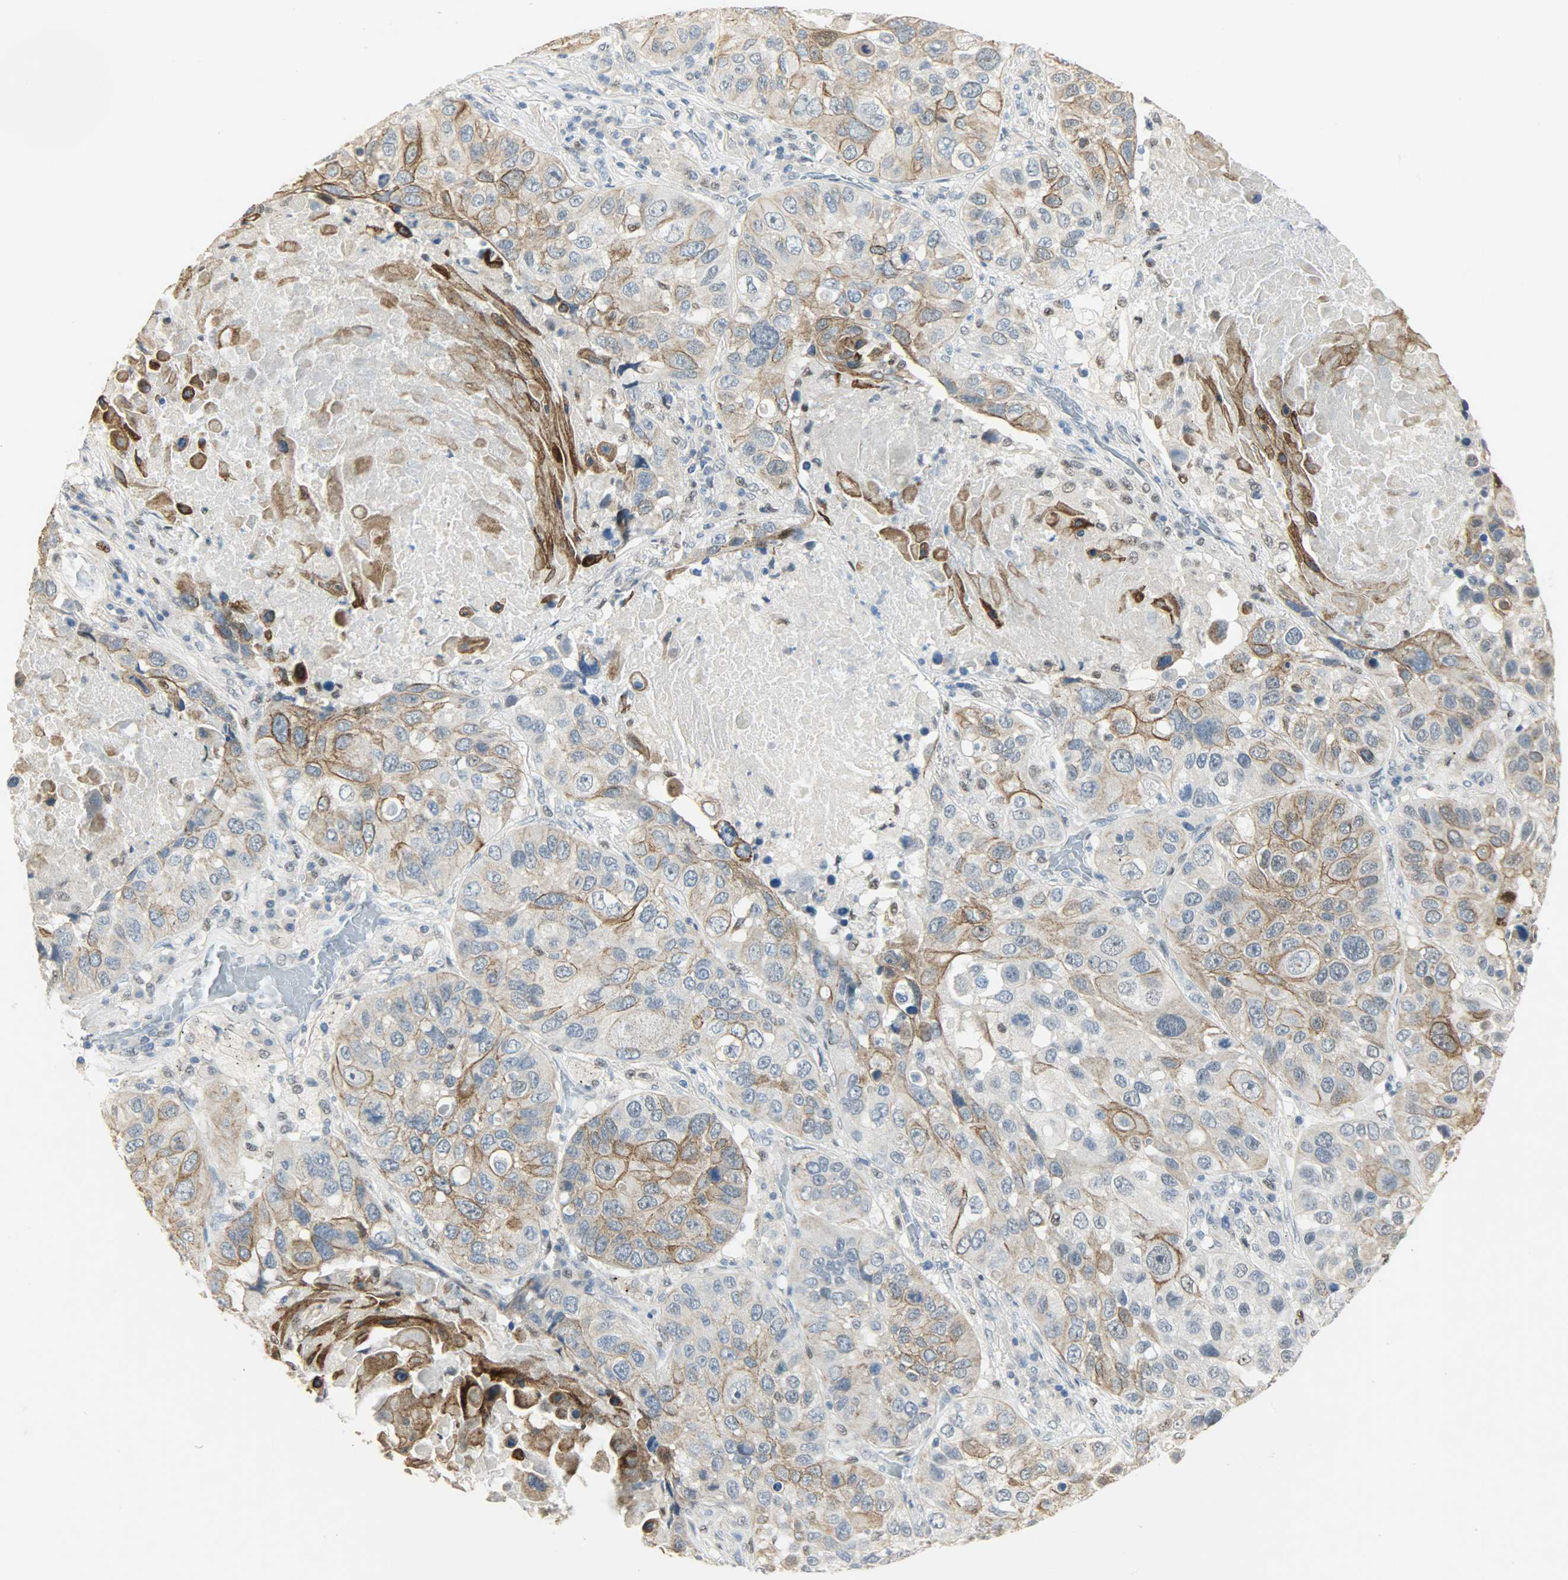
{"staining": {"intensity": "moderate", "quantity": ">75%", "location": "cytoplasmic/membranous"}, "tissue": "lung cancer", "cell_type": "Tumor cells", "image_type": "cancer", "snomed": [{"axis": "morphology", "description": "Squamous cell carcinoma, NOS"}, {"axis": "topography", "description": "Lung"}], "caption": "Immunohistochemistry micrograph of human lung cancer stained for a protein (brown), which displays medium levels of moderate cytoplasmic/membranous expression in about >75% of tumor cells.", "gene": "PPARG", "patient": {"sex": "male", "age": 57}}